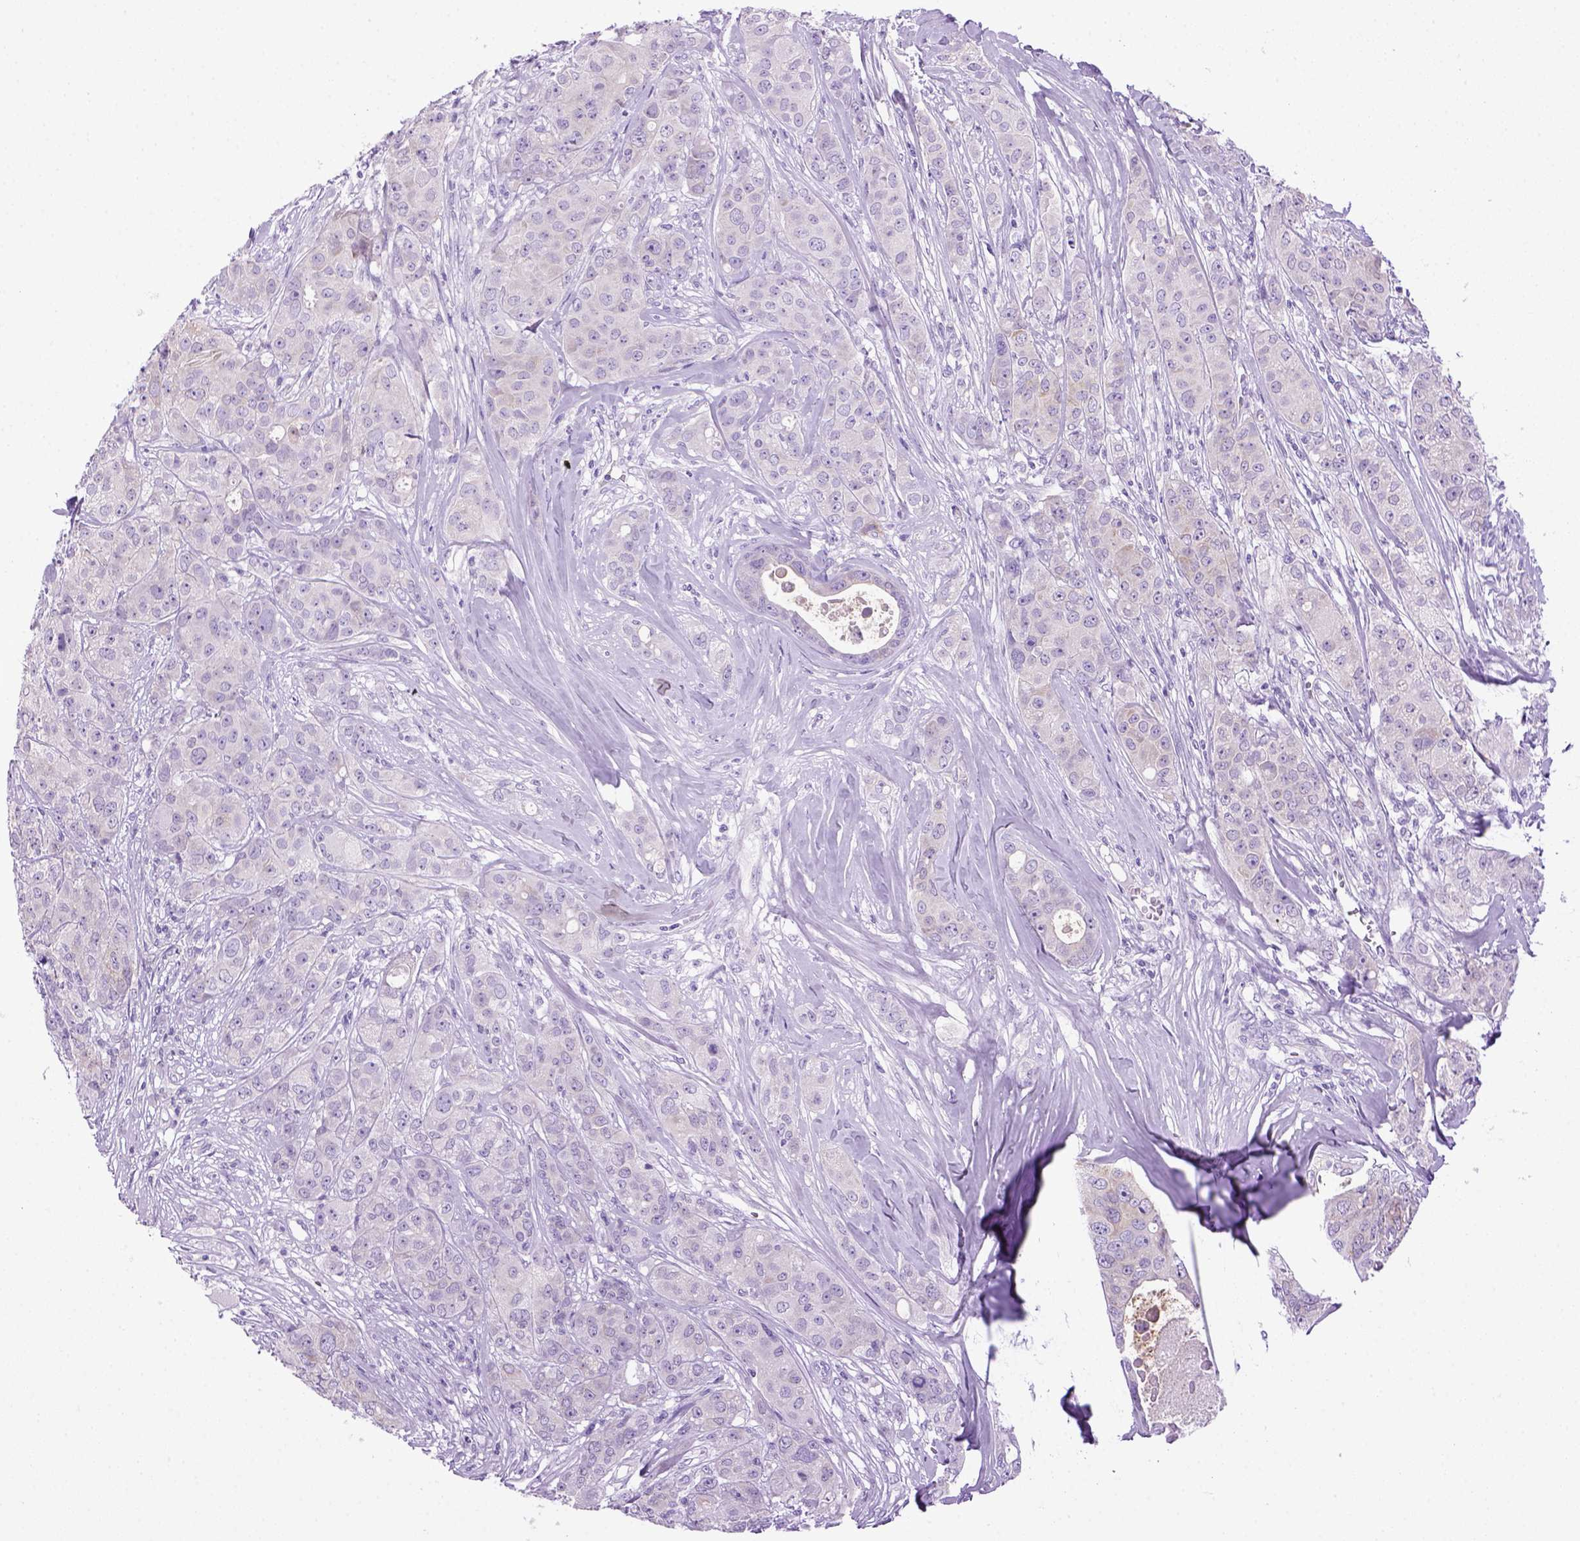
{"staining": {"intensity": "negative", "quantity": "none", "location": "none"}, "tissue": "breast cancer", "cell_type": "Tumor cells", "image_type": "cancer", "snomed": [{"axis": "morphology", "description": "Duct carcinoma"}, {"axis": "topography", "description": "Breast"}], "caption": "Human breast cancer (infiltrating ductal carcinoma) stained for a protein using immunohistochemistry demonstrates no expression in tumor cells.", "gene": "SGCG", "patient": {"sex": "female", "age": 43}}